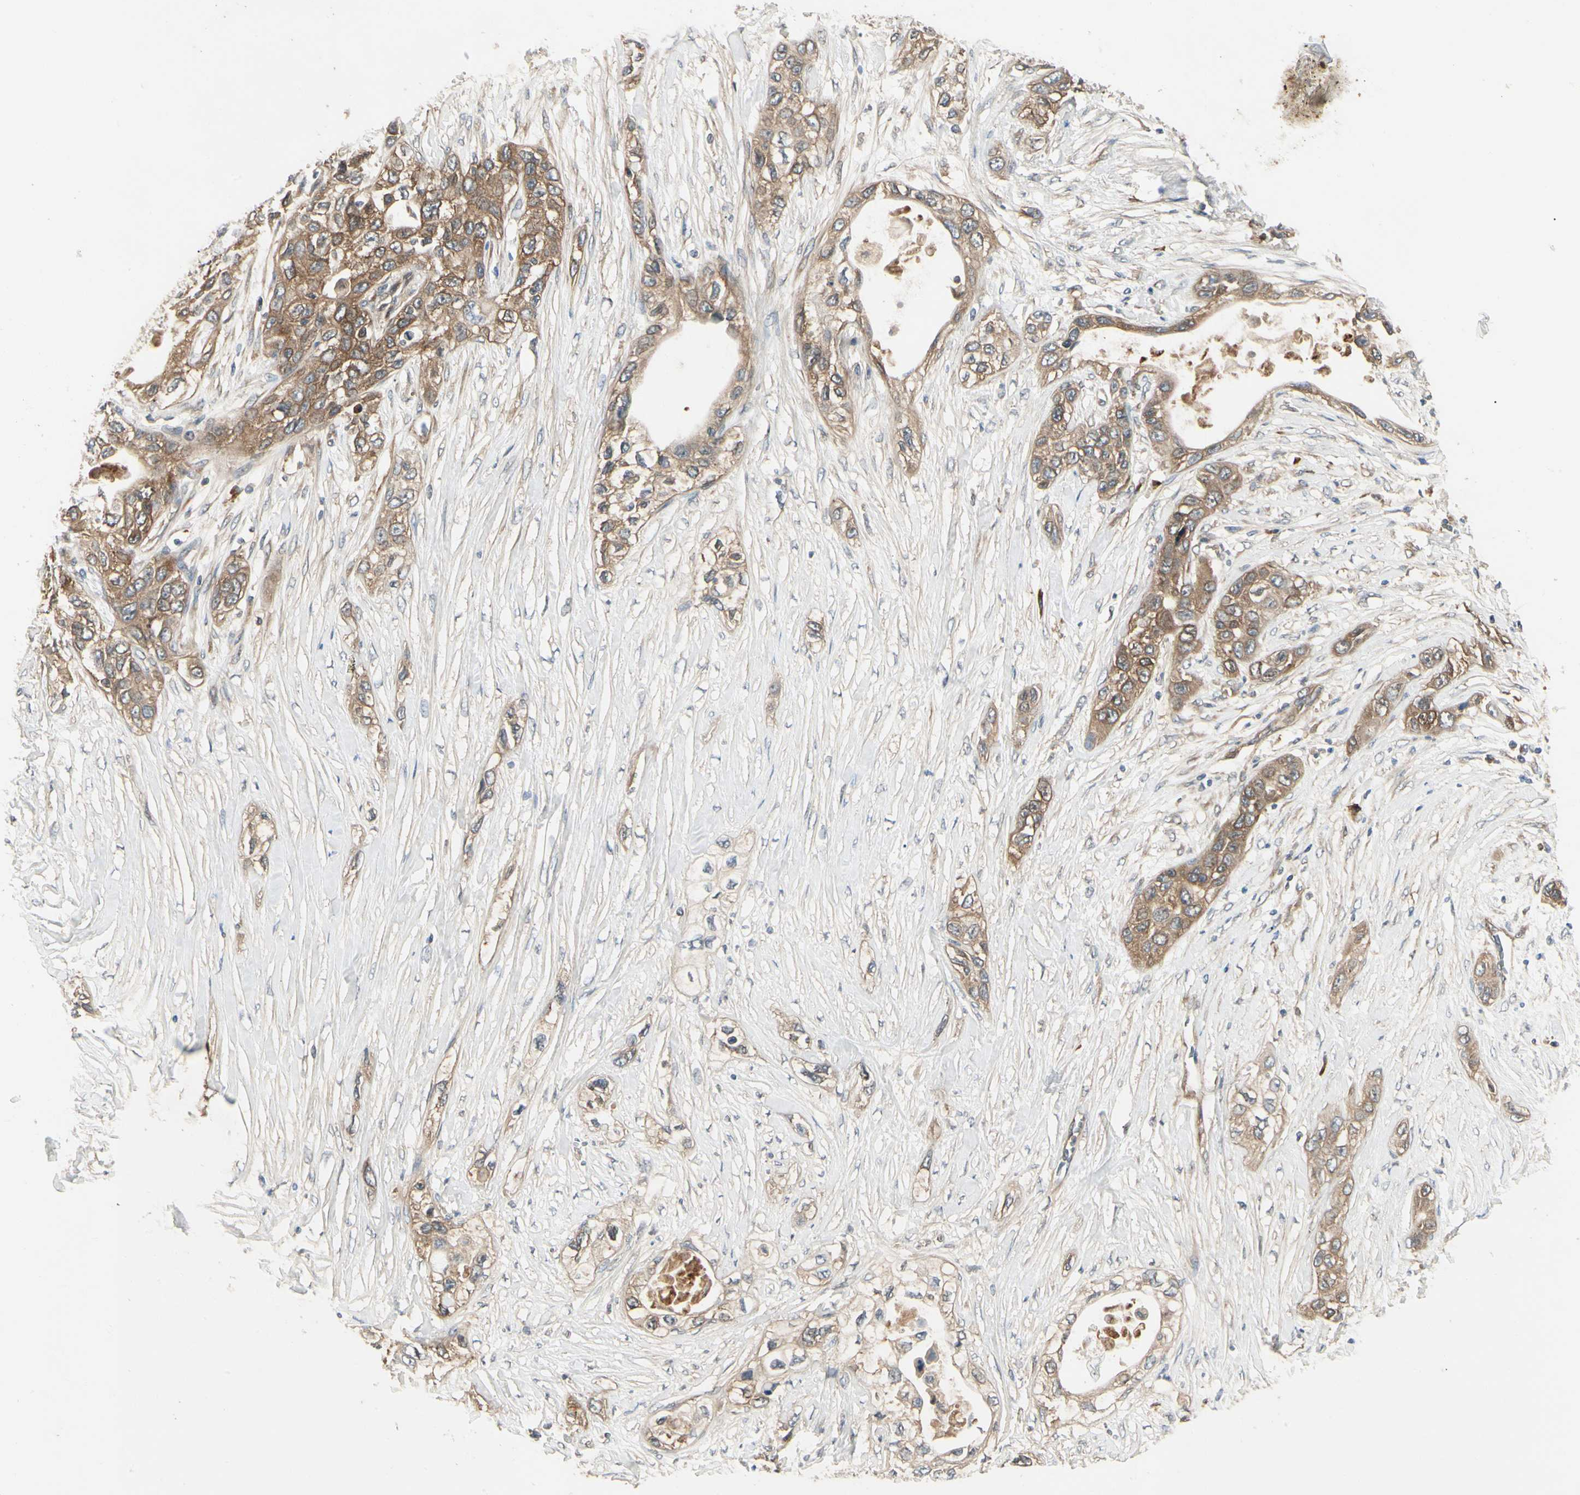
{"staining": {"intensity": "moderate", "quantity": ">75%", "location": "cytoplasmic/membranous"}, "tissue": "pancreatic cancer", "cell_type": "Tumor cells", "image_type": "cancer", "snomed": [{"axis": "morphology", "description": "Adenocarcinoma, NOS"}, {"axis": "topography", "description": "Pancreas"}], "caption": "Immunohistochemistry (IHC) of pancreatic adenocarcinoma shows medium levels of moderate cytoplasmic/membranous expression in approximately >75% of tumor cells.", "gene": "NME1-NME2", "patient": {"sex": "female", "age": 70}}